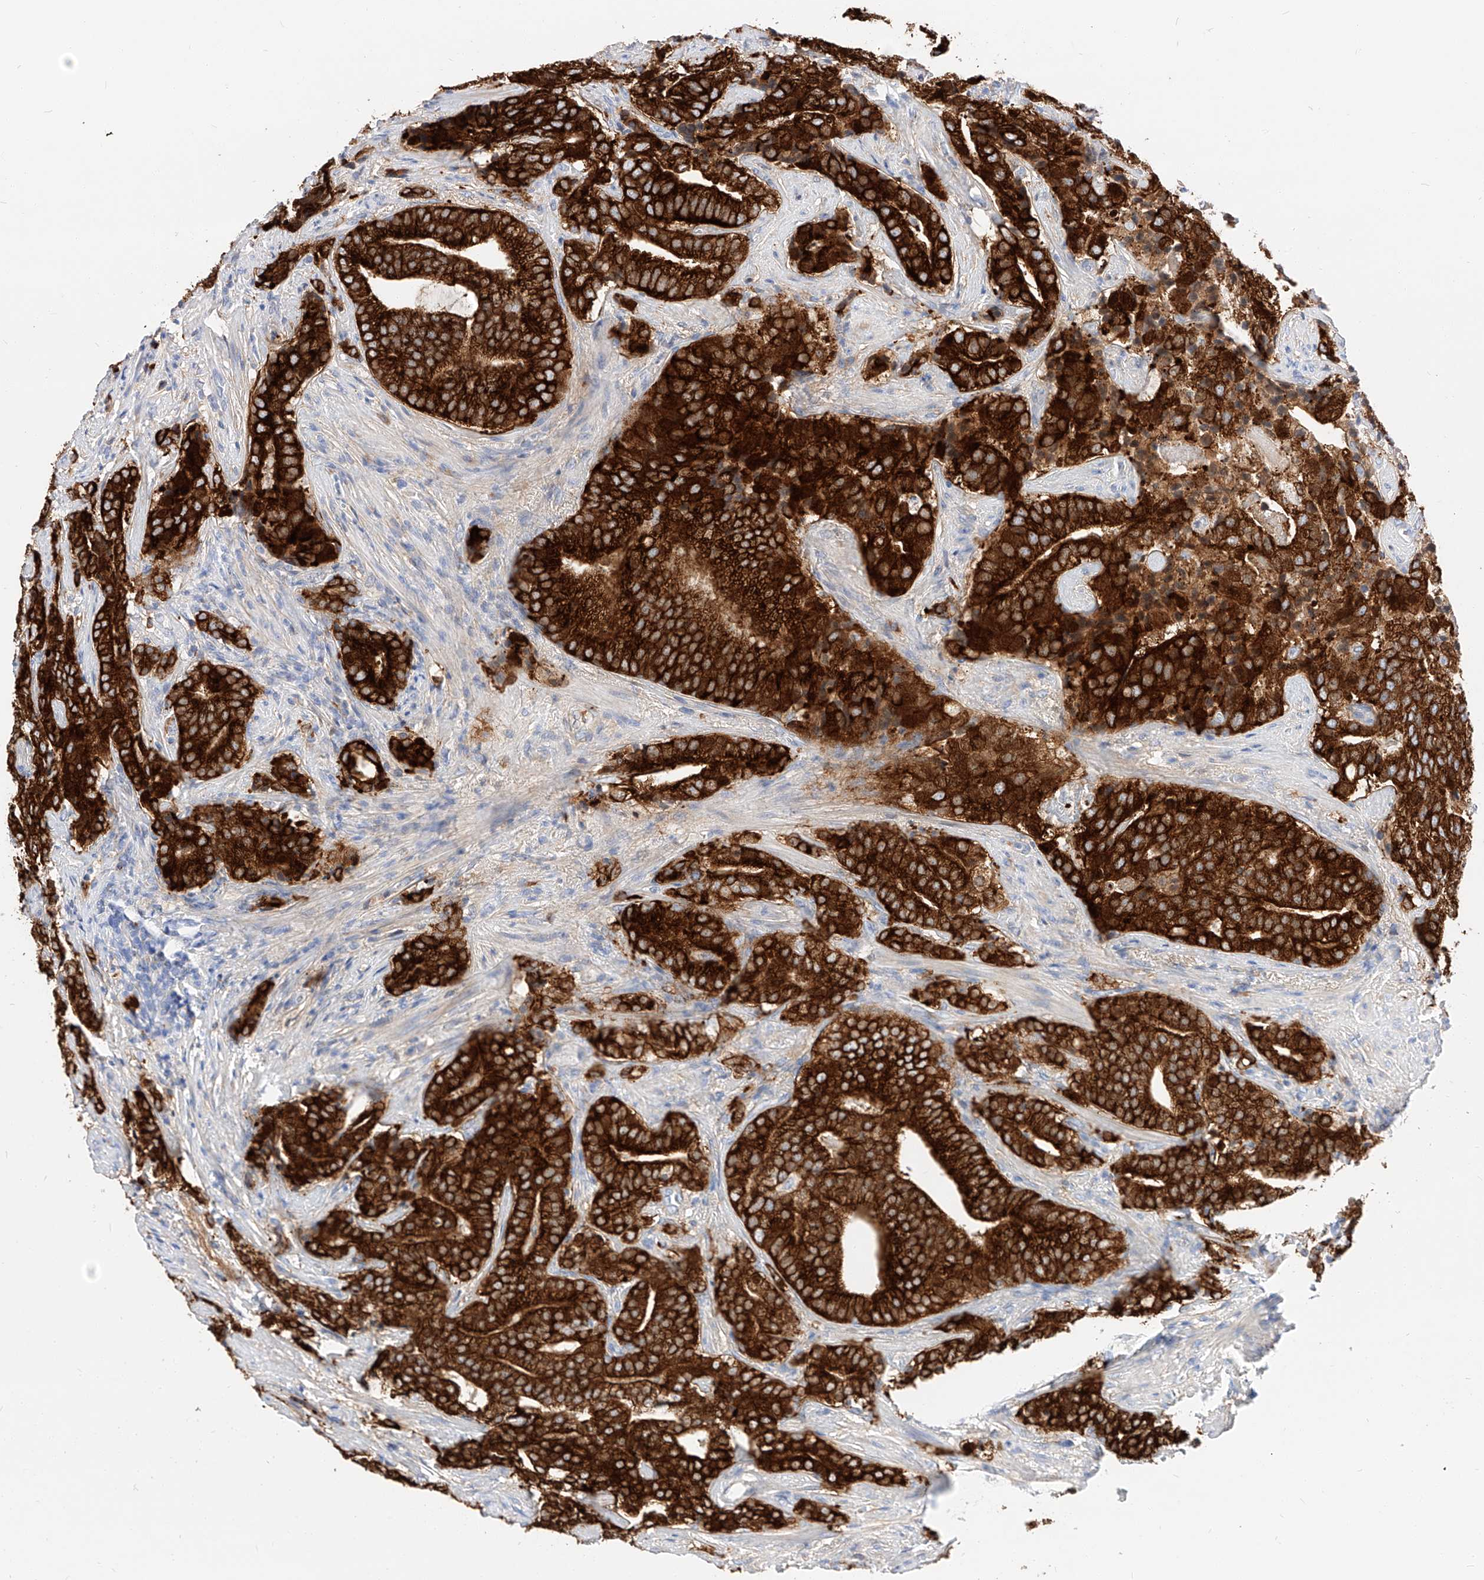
{"staining": {"intensity": "strong", "quantity": ">75%", "location": "cytoplasmic/membranous"}, "tissue": "prostate cancer", "cell_type": "Tumor cells", "image_type": "cancer", "snomed": [{"axis": "morphology", "description": "Adenocarcinoma, High grade"}, {"axis": "topography", "description": "Prostate"}], "caption": "Immunohistochemical staining of prostate cancer reveals high levels of strong cytoplasmic/membranous staining in about >75% of tumor cells.", "gene": "MAP7", "patient": {"sex": "male", "age": 57}}